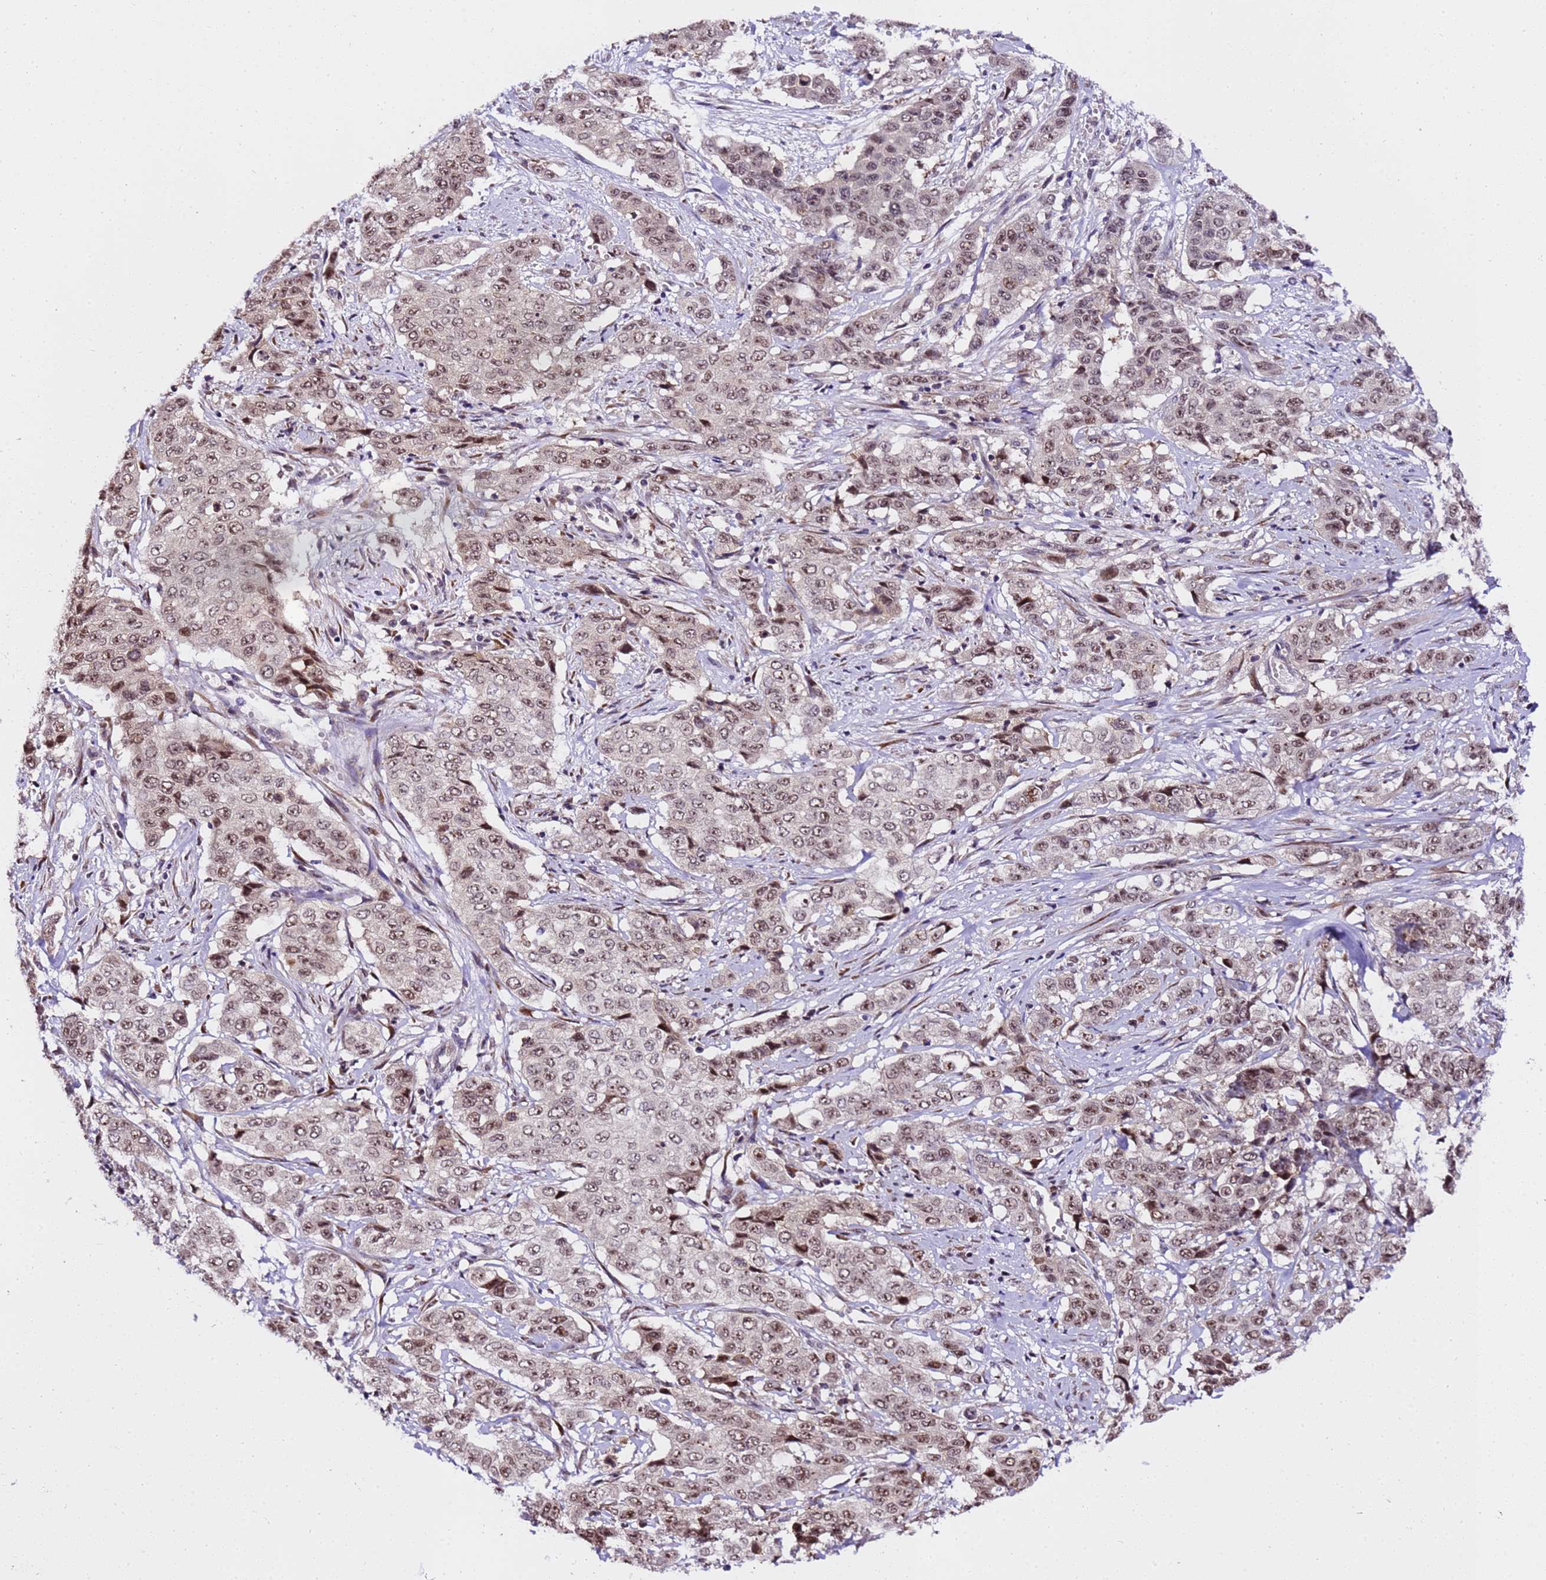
{"staining": {"intensity": "moderate", "quantity": ">75%", "location": "nuclear"}, "tissue": "stomach cancer", "cell_type": "Tumor cells", "image_type": "cancer", "snomed": [{"axis": "morphology", "description": "Adenocarcinoma, NOS"}, {"axis": "topography", "description": "Stomach, upper"}], "caption": "A brown stain highlights moderate nuclear positivity of a protein in human adenocarcinoma (stomach) tumor cells. Nuclei are stained in blue.", "gene": "SLX4IP", "patient": {"sex": "male", "age": 62}}